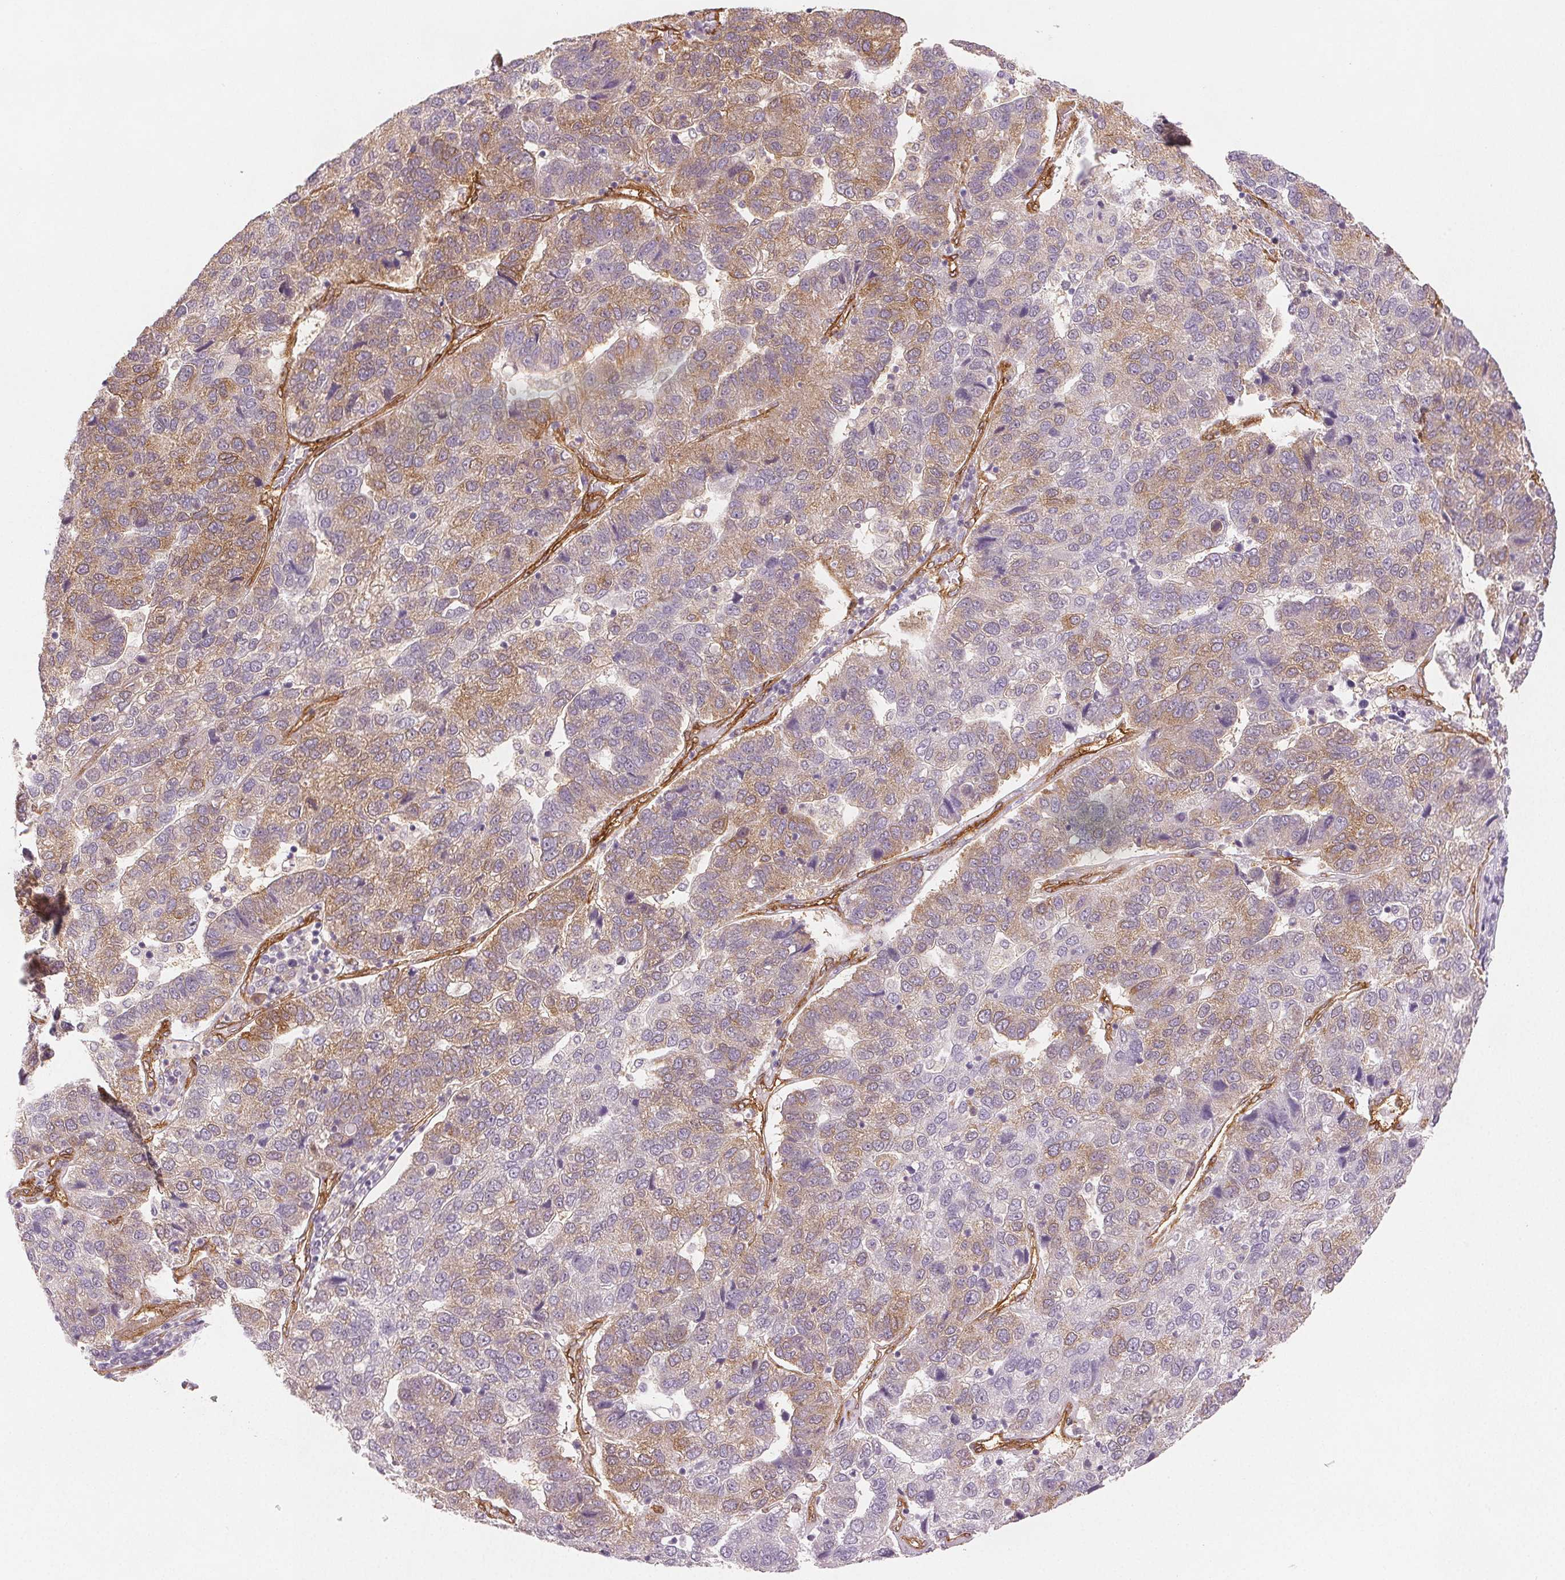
{"staining": {"intensity": "weak", "quantity": "25%-75%", "location": "cytoplasmic/membranous"}, "tissue": "pancreatic cancer", "cell_type": "Tumor cells", "image_type": "cancer", "snomed": [{"axis": "morphology", "description": "Adenocarcinoma, NOS"}, {"axis": "topography", "description": "Pancreas"}], "caption": "Protein expression analysis of pancreatic cancer demonstrates weak cytoplasmic/membranous positivity in approximately 25%-75% of tumor cells.", "gene": "DIAPH2", "patient": {"sex": "female", "age": 61}}